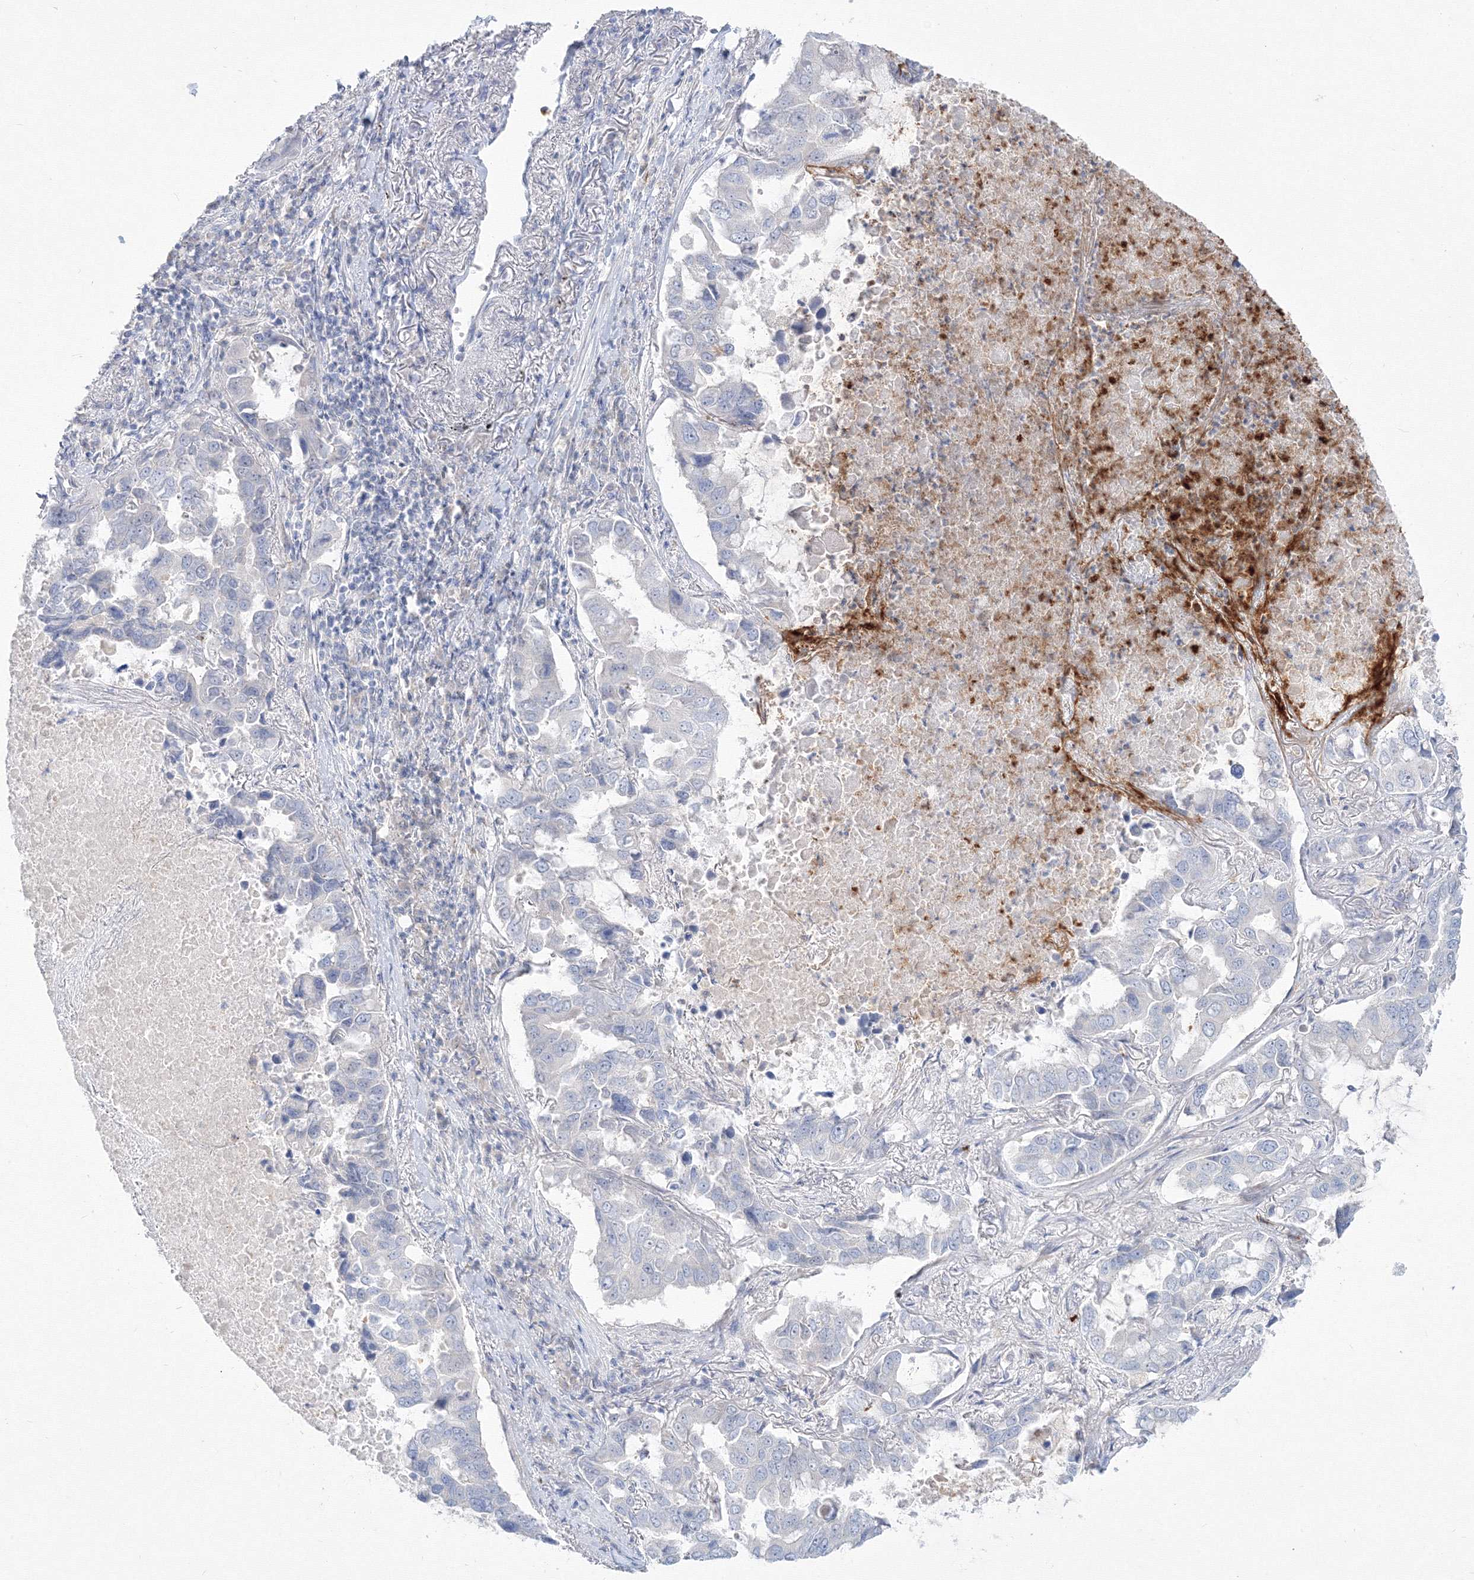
{"staining": {"intensity": "negative", "quantity": "none", "location": "none"}, "tissue": "lung cancer", "cell_type": "Tumor cells", "image_type": "cancer", "snomed": [{"axis": "morphology", "description": "Adenocarcinoma, NOS"}, {"axis": "topography", "description": "Lung"}], "caption": "DAB immunohistochemical staining of human lung cancer (adenocarcinoma) exhibits no significant expression in tumor cells. (Brightfield microscopy of DAB immunohistochemistry (IHC) at high magnification).", "gene": "FBXL8", "patient": {"sex": "male", "age": 64}}